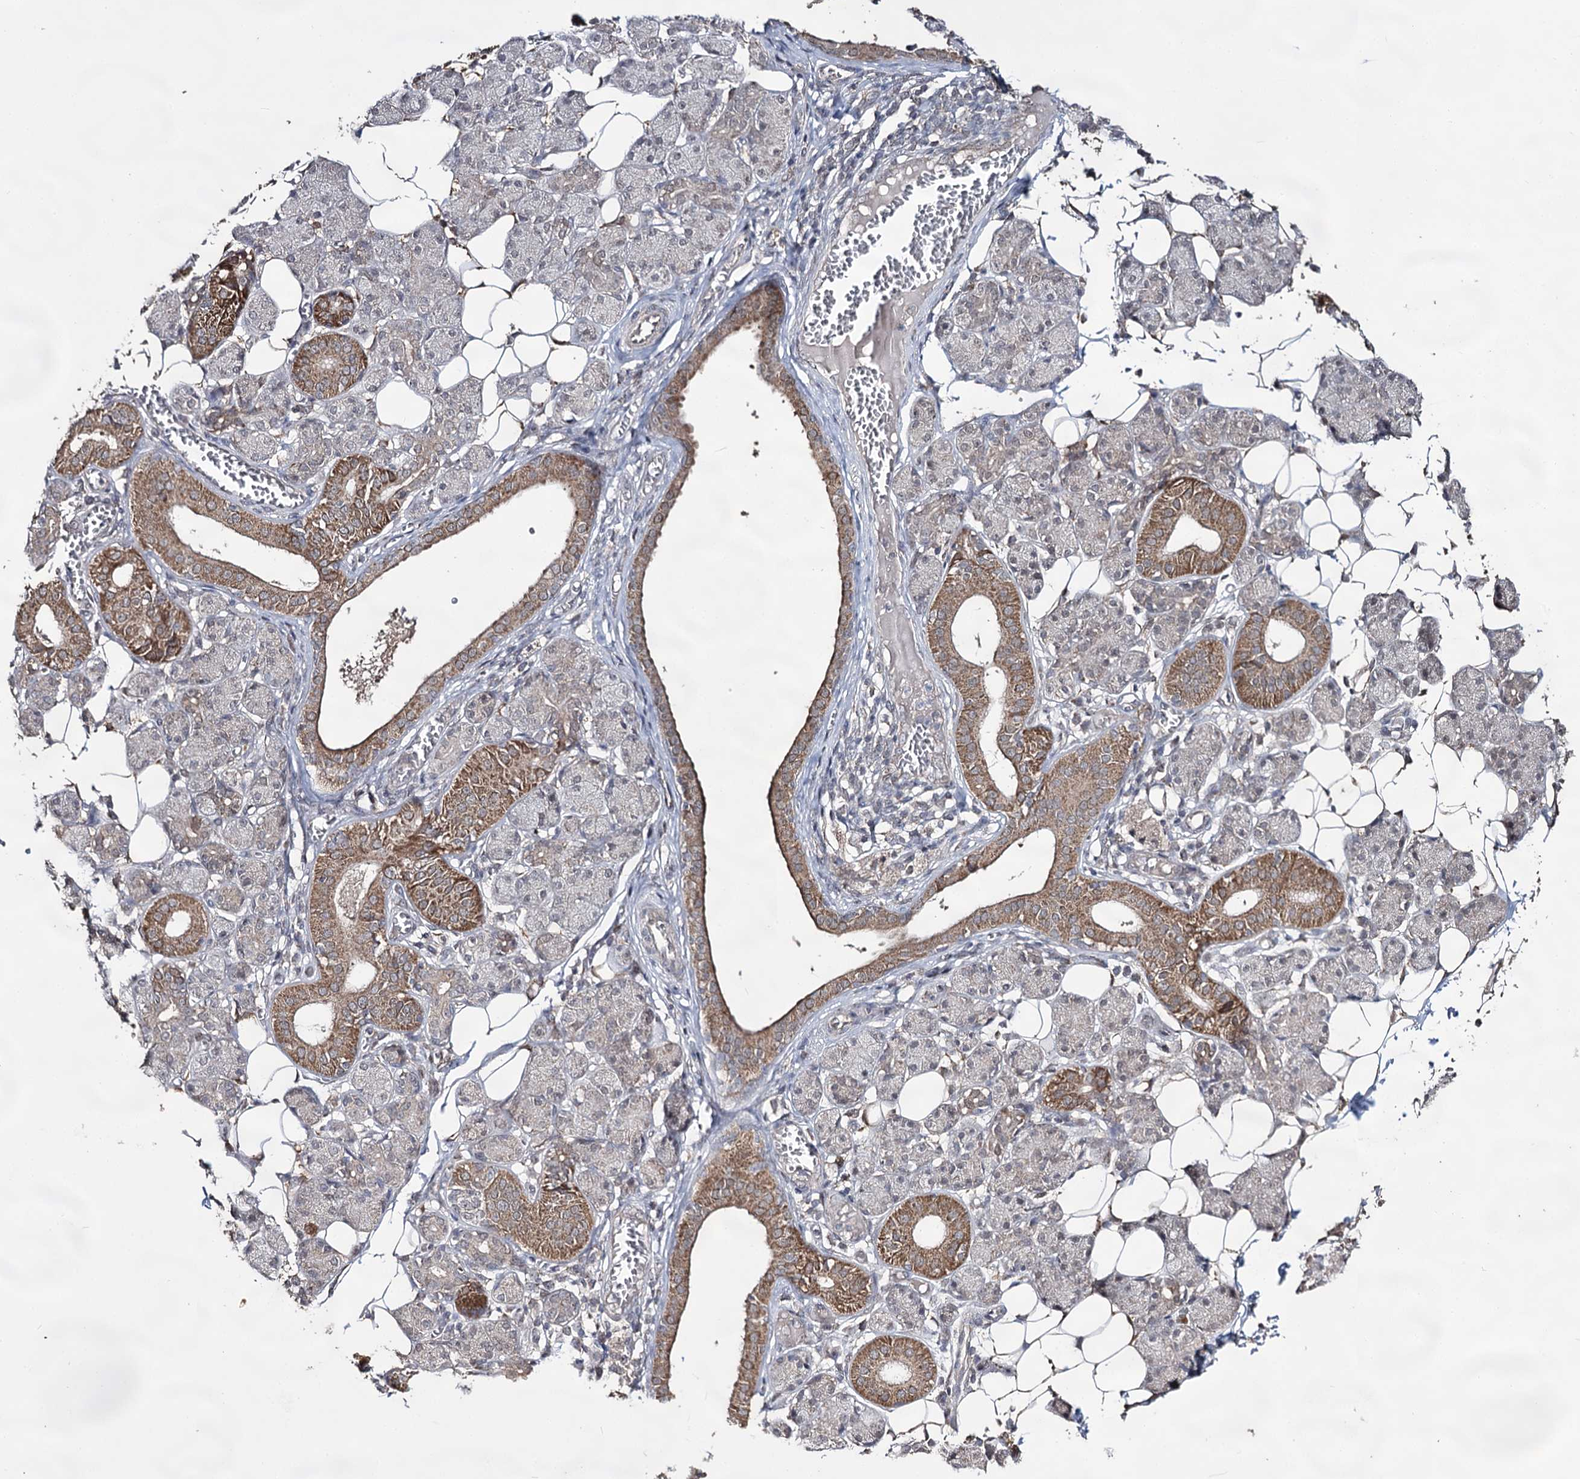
{"staining": {"intensity": "moderate", "quantity": "25%-75%", "location": "cytoplasmic/membranous"}, "tissue": "salivary gland", "cell_type": "Glandular cells", "image_type": "normal", "snomed": [{"axis": "morphology", "description": "Normal tissue, NOS"}, {"axis": "topography", "description": "Salivary gland"}], "caption": "Immunohistochemistry (IHC) histopathology image of benign salivary gland: salivary gland stained using immunohistochemistry demonstrates medium levels of moderate protein expression localized specifically in the cytoplasmic/membranous of glandular cells, appearing as a cytoplasmic/membranous brown color.", "gene": "ACTR6", "patient": {"sex": "female", "age": 33}}